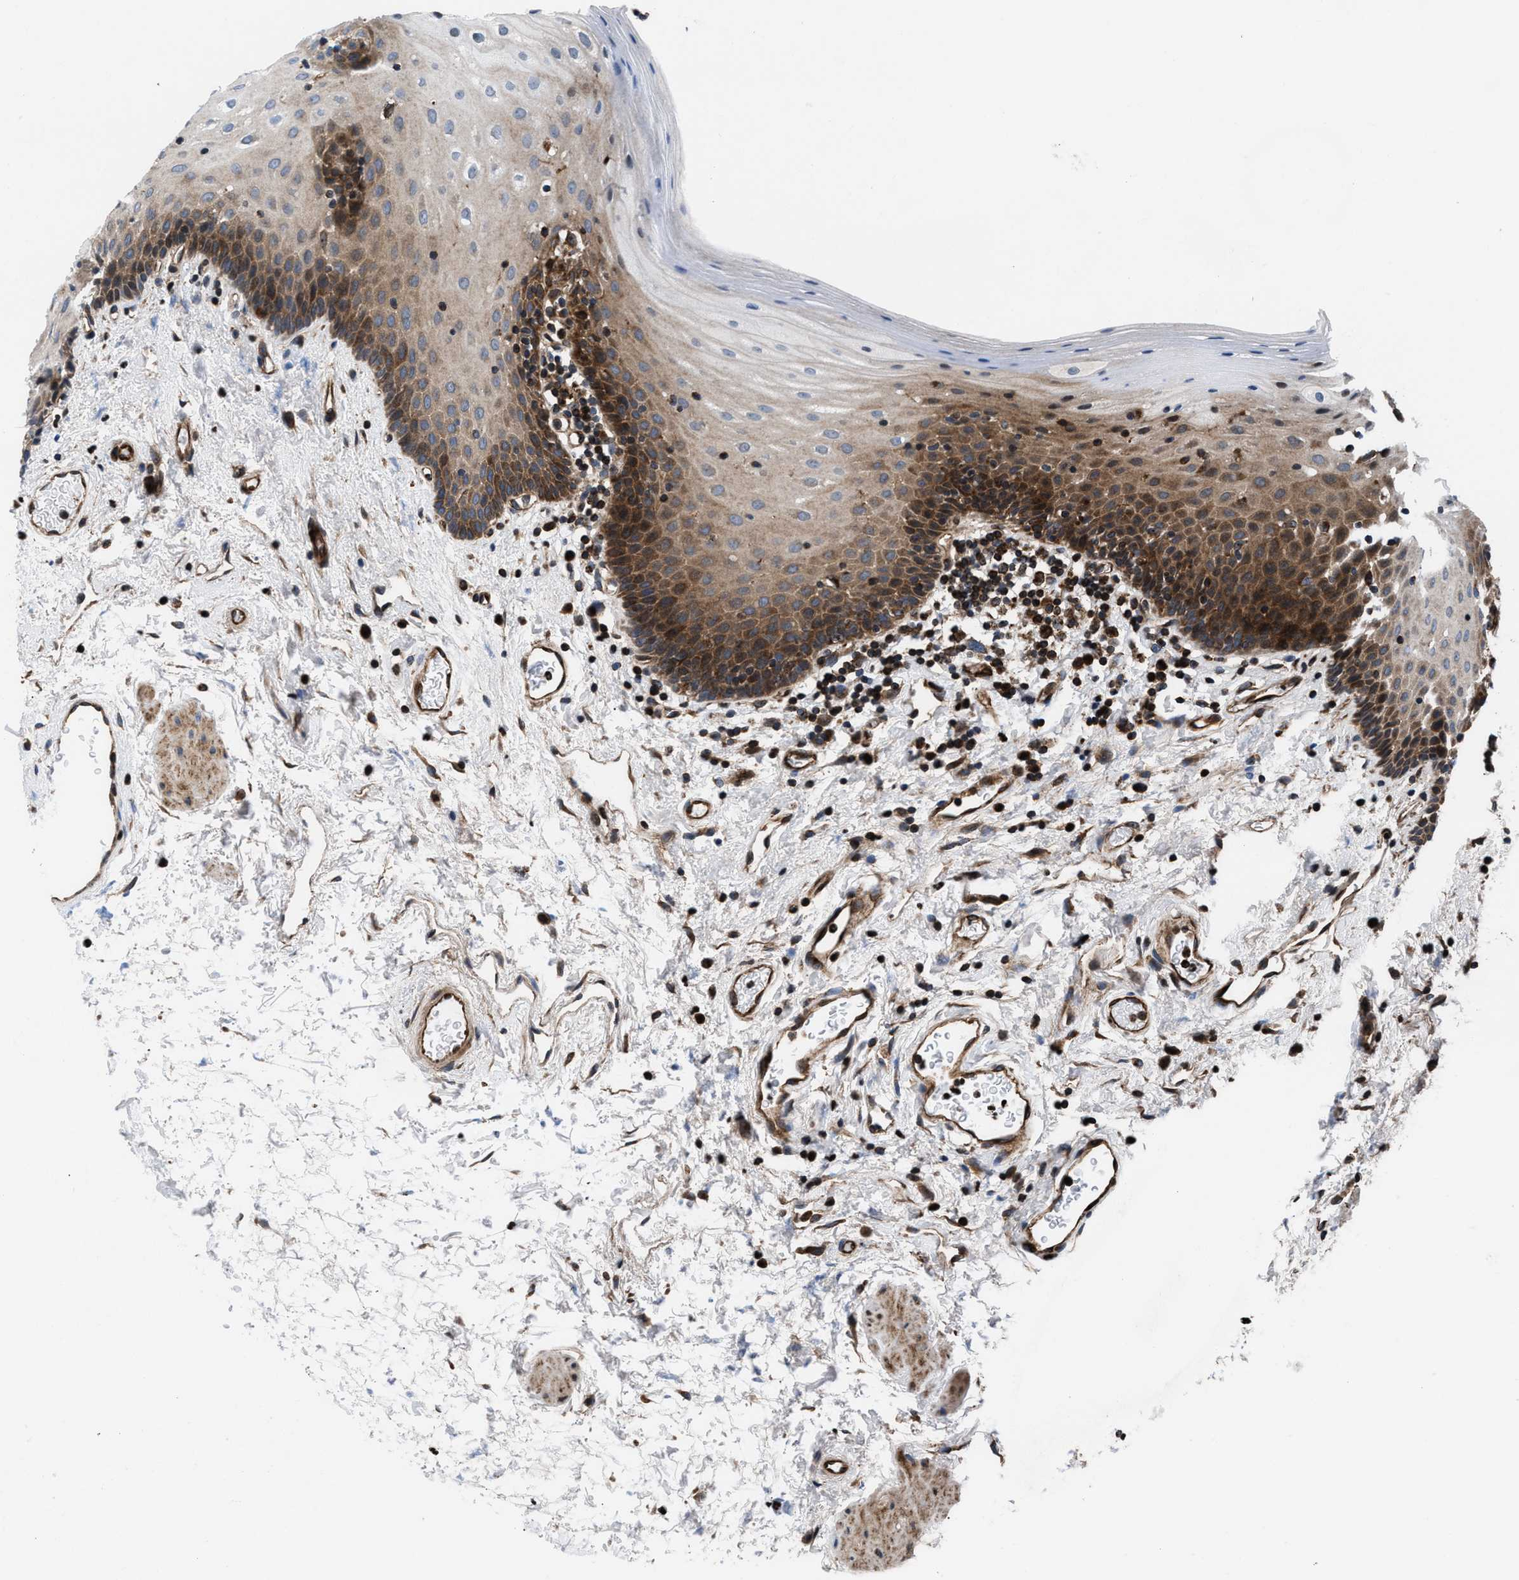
{"staining": {"intensity": "moderate", "quantity": "25%-75%", "location": "cytoplasmic/membranous"}, "tissue": "oral mucosa", "cell_type": "Squamous epithelial cells", "image_type": "normal", "snomed": [{"axis": "morphology", "description": "Normal tissue, NOS"}, {"axis": "topography", "description": "Oral tissue"}], "caption": "IHC of benign human oral mucosa demonstrates medium levels of moderate cytoplasmic/membranous staining in approximately 25%-75% of squamous epithelial cells.", "gene": "PRR15L", "patient": {"sex": "male", "age": 66}}